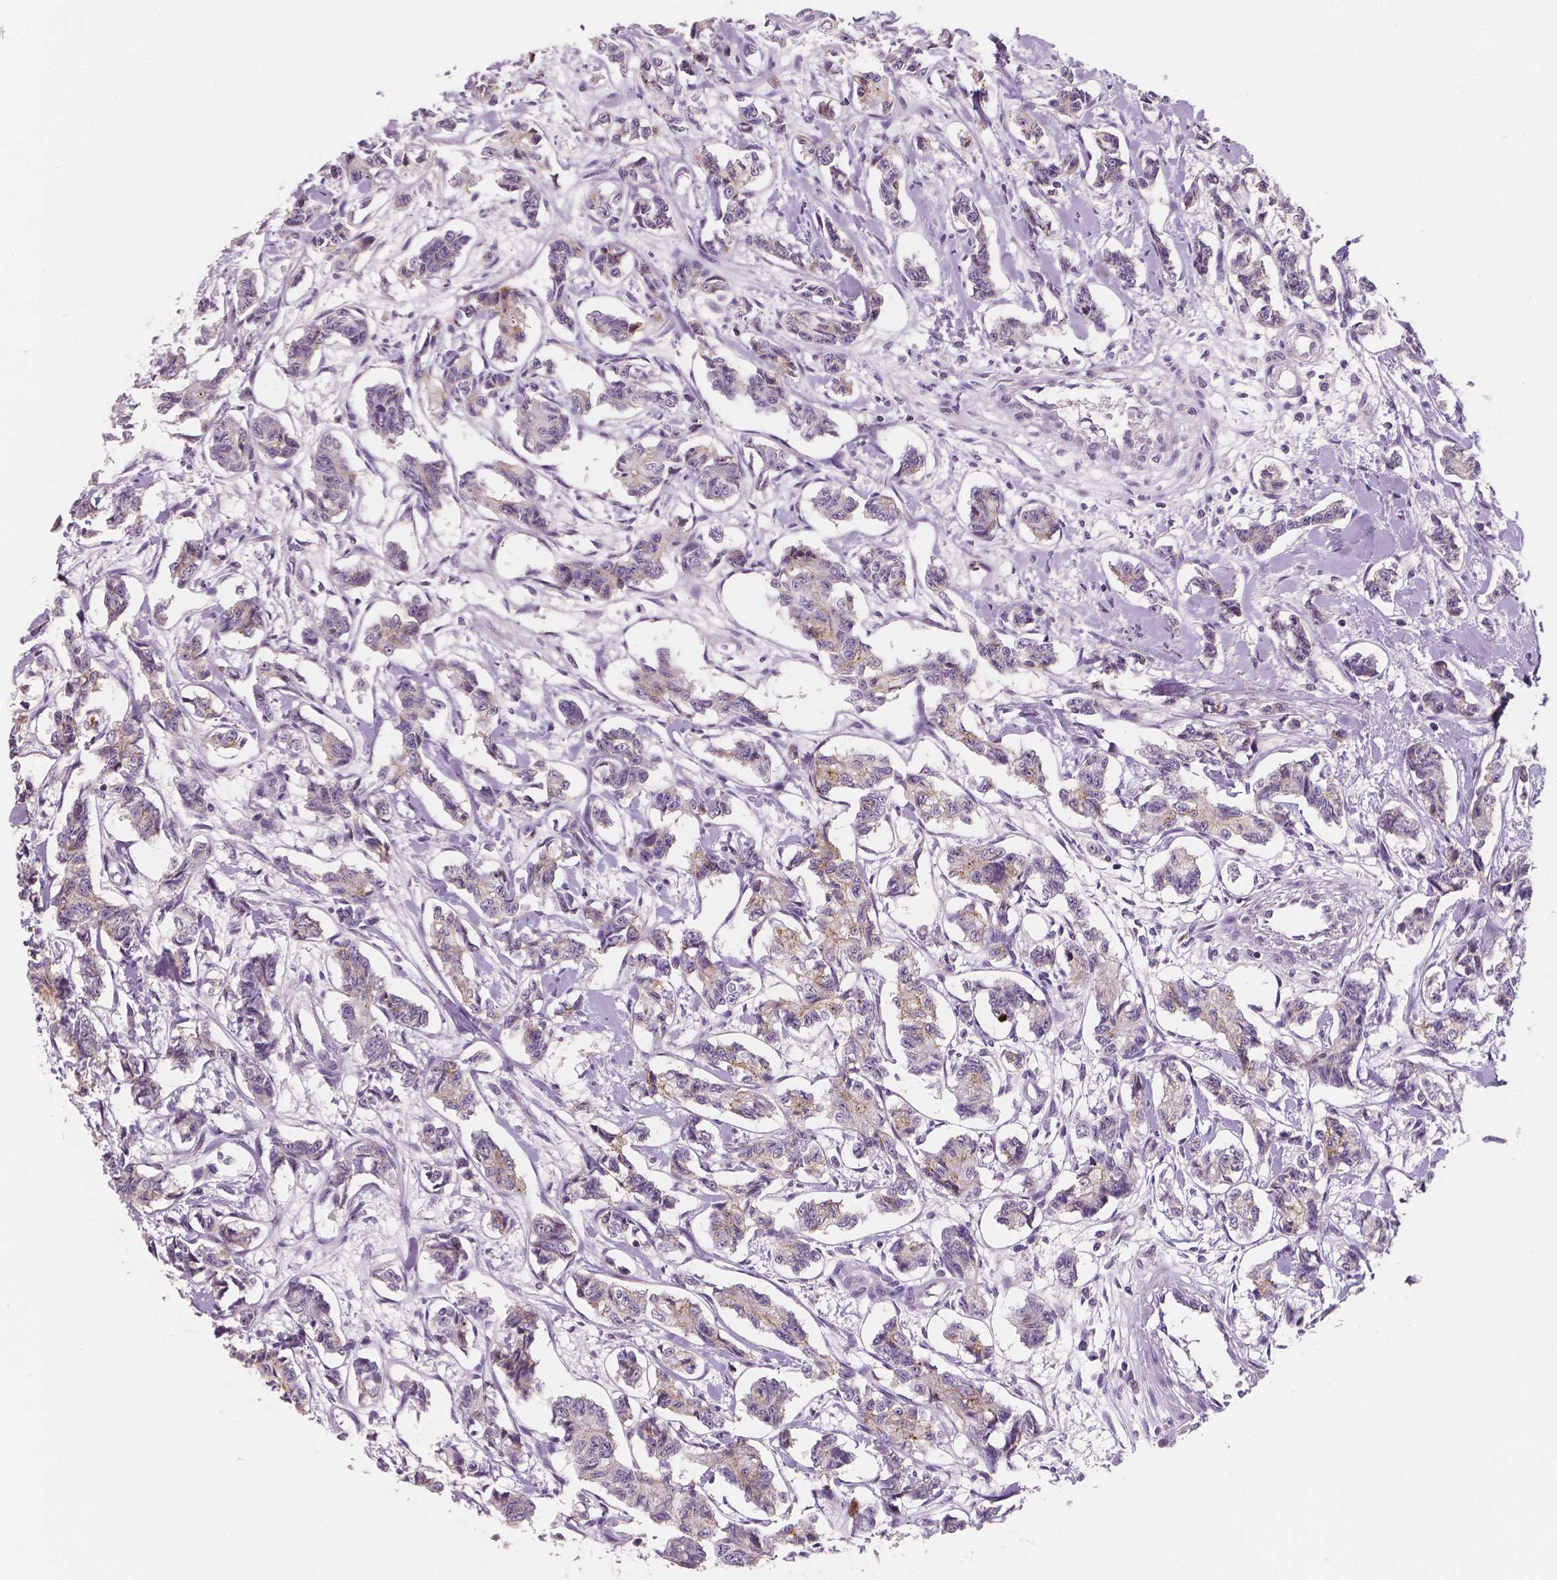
{"staining": {"intensity": "weak", "quantity": "<25%", "location": "cytoplasmic/membranous"}, "tissue": "carcinoid", "cell_type": "Tumor cells", "image_type": "cancer", "snomed": [{"axis": "morphology", "description": "Carcinoid, malignant, NOS"}, {"axis": "topography", "description": "Kidney"}], "caption": "DAB (3,3'-diaminobenzidine) immunohistochemical staining of carcinoid exhibits no significant positivity in tumor cells.", "gene": "APOA4", "patient": {"sex": "female", "age": 41}}